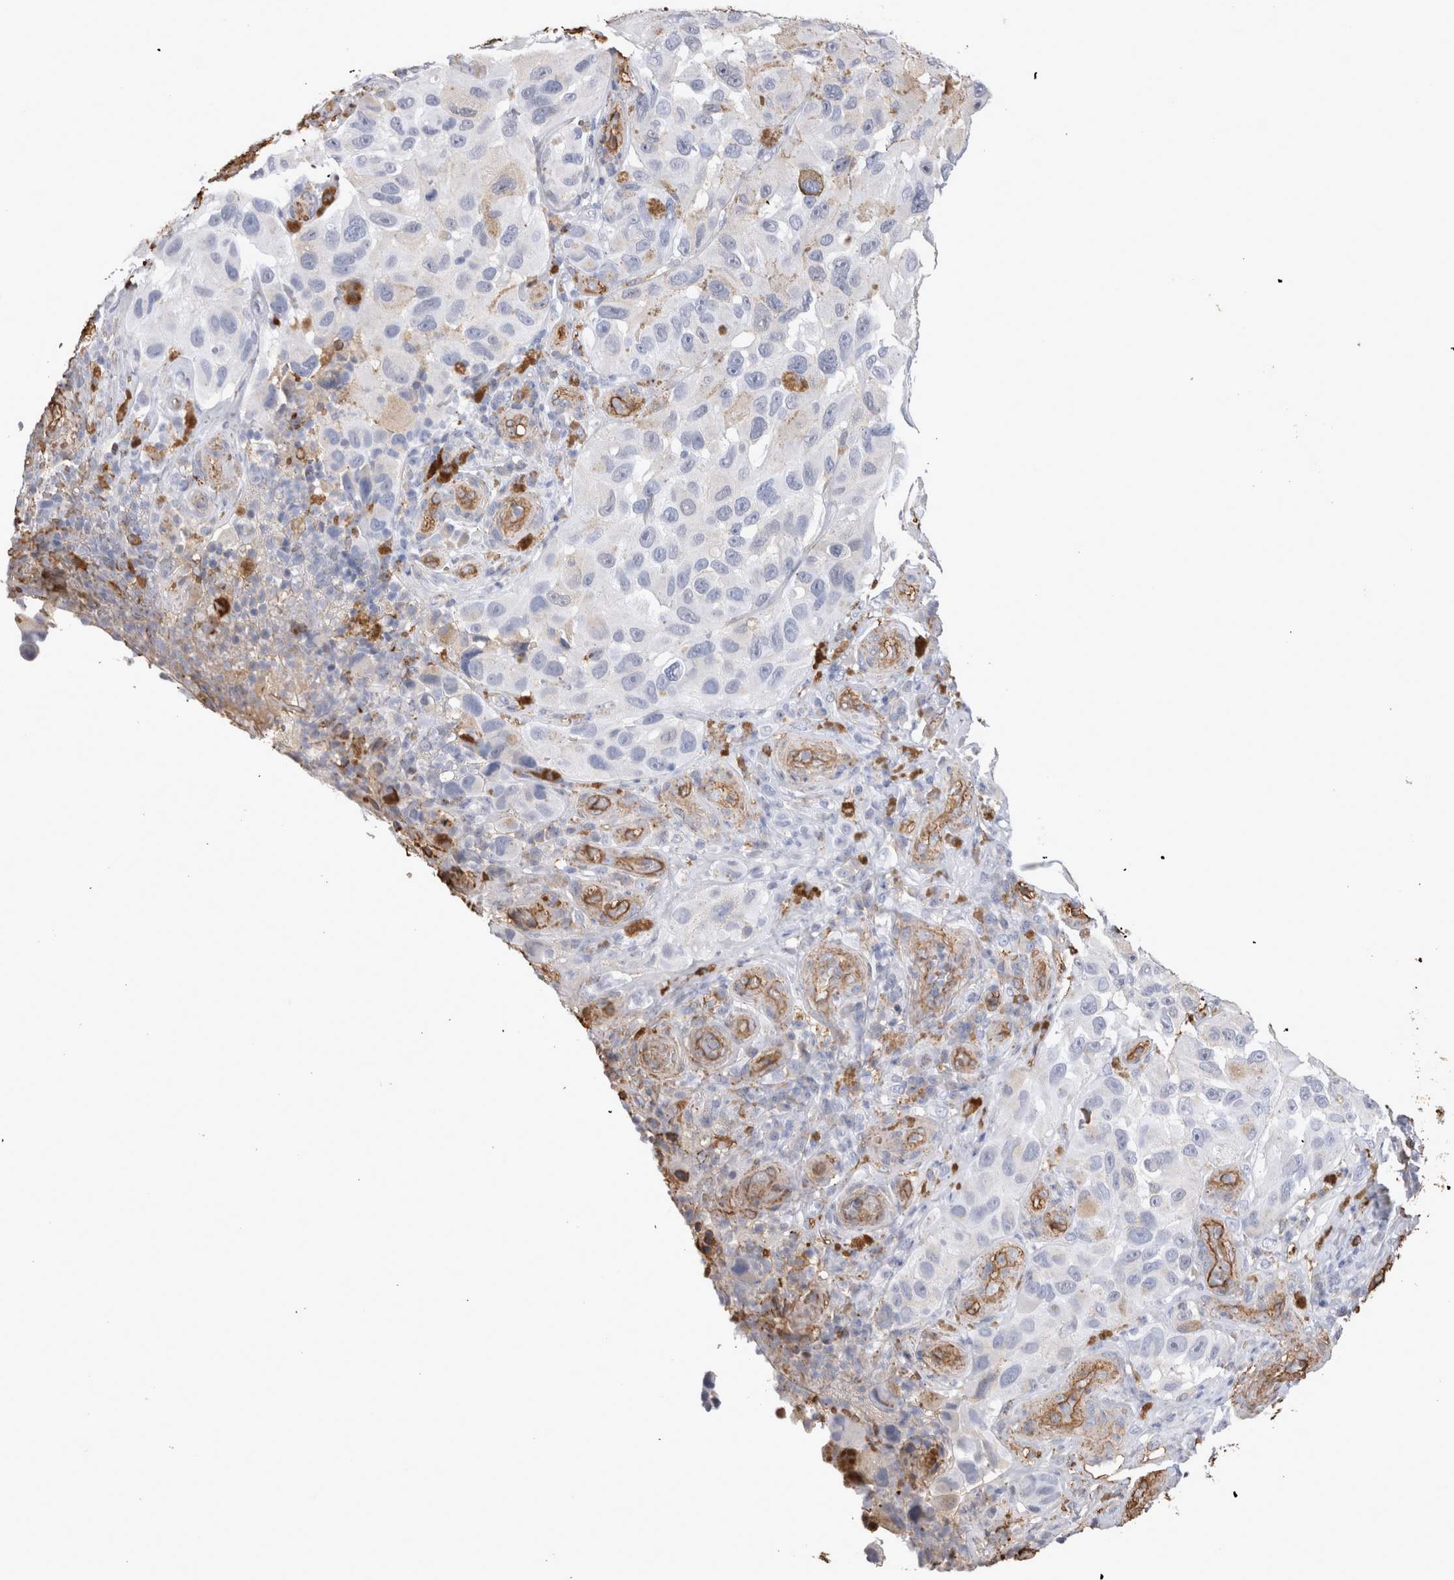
{"staining": {"intensity": "negative", "quantity": "none", "location": "none"}, "tissue": "melanoma", "cell_type": "Tumor cells", "image_type": "cancer", "snomed": [{"axis": "morphology", "description": "Malignant melanoma, NOS"}, {"axis": "topography", "description": "Skin"}], "caption": "Immunohistochemistry (IHC) image of malignant melanoma stained for a protein (brown), which demonstrates no expression in tumor cells.", "gene": "IL17RC", "patient": {"sex": "female", "age": 73}}